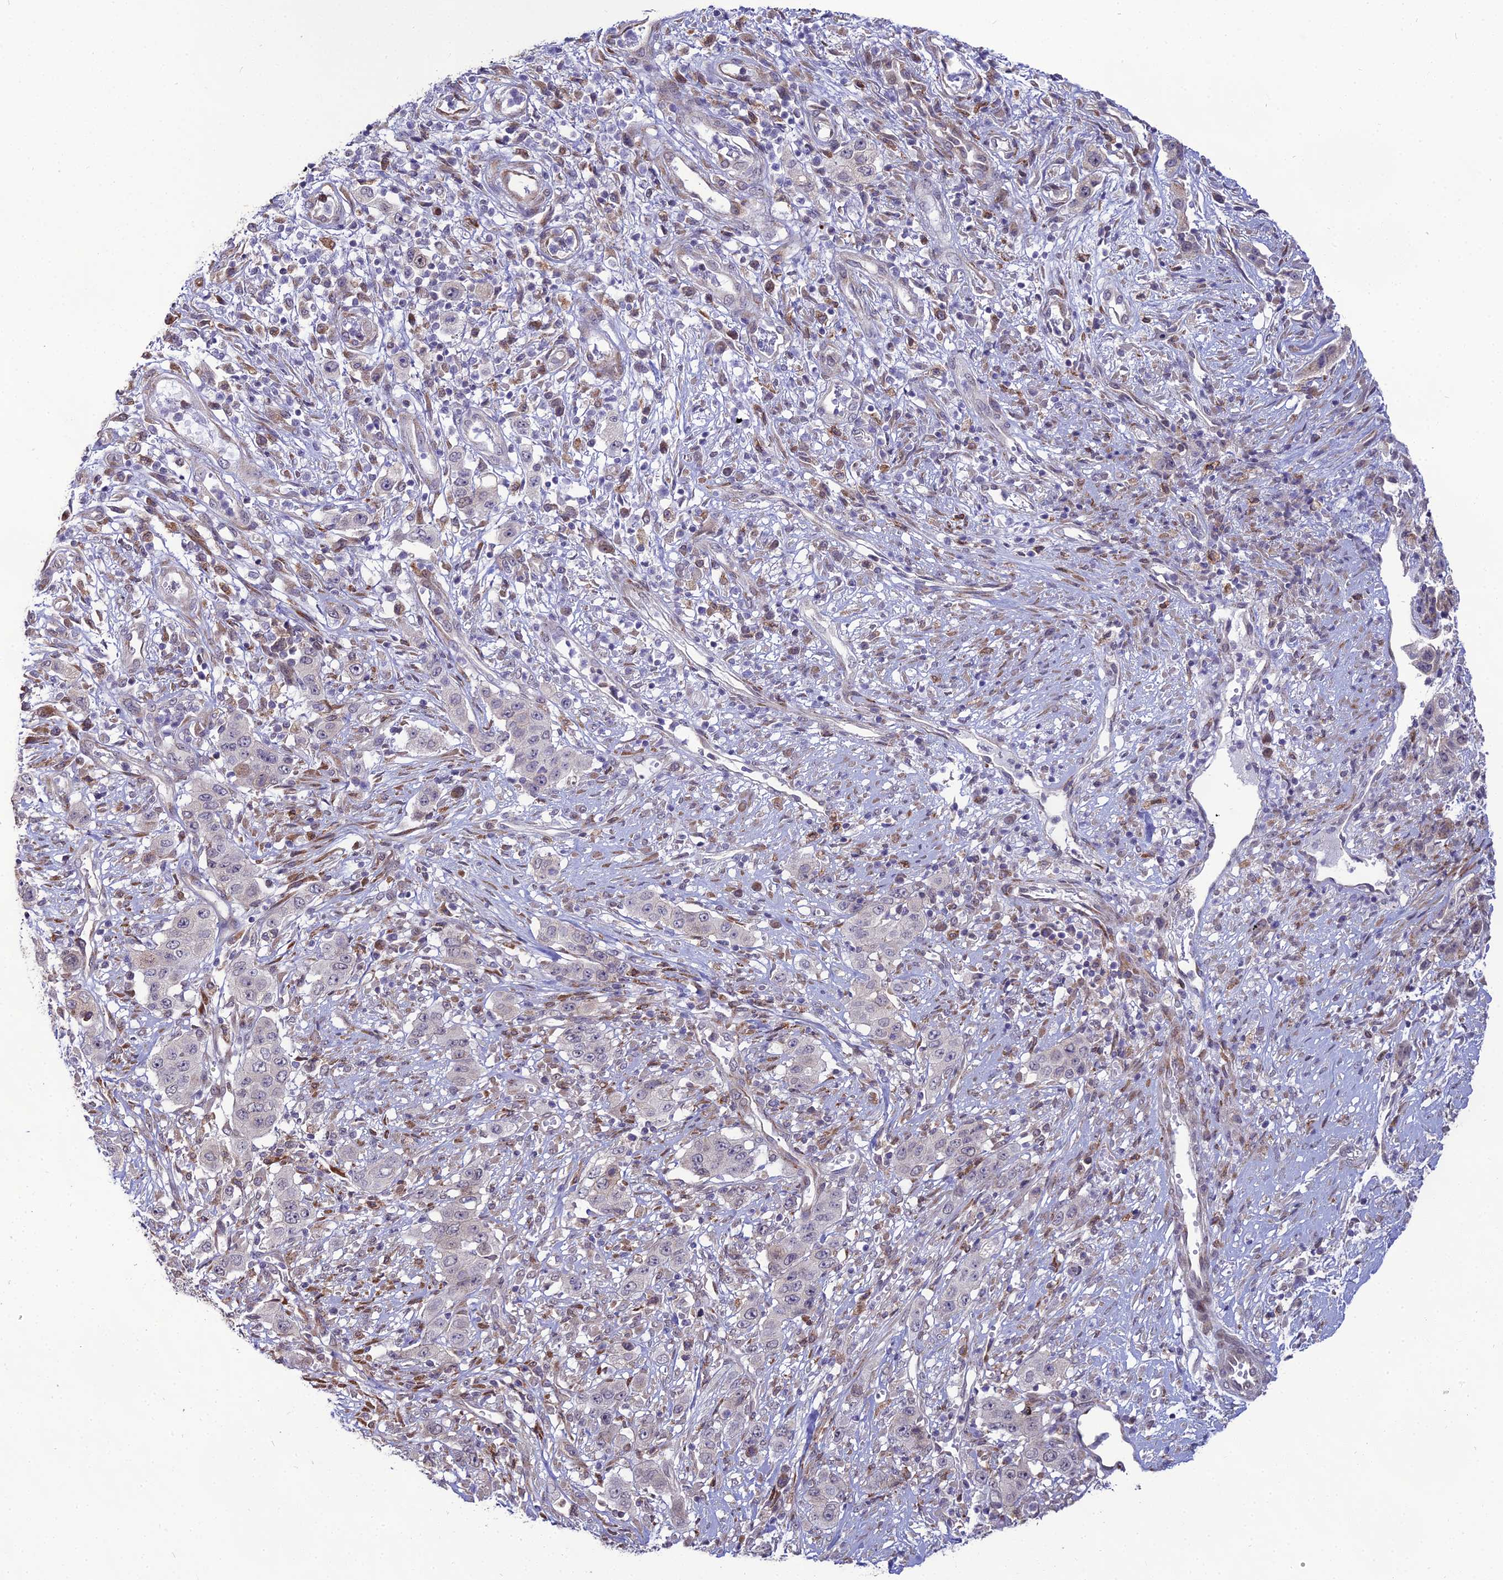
{"staining": {"intensity": "negative", "quantity": "none", "location": "none"}, "tissue": "stomach cancer", "cell_type": "Tumor cells", "image_type": "cancer", "snomed": [{"axis": "morphology", "description": "Adenocarcinoma, NOS"}, {"axis": "topography", "description": "Stomach, upper"}], "caption": "This micrograph is of stomach cancer stained with immunohistochemistry (IHC) to label a protein in brown with the nuclei are counter-stained blue. There is no positivity in tumor cells.", "gene": "TROAP", "patient": {"sex": "male", "age": 62}}